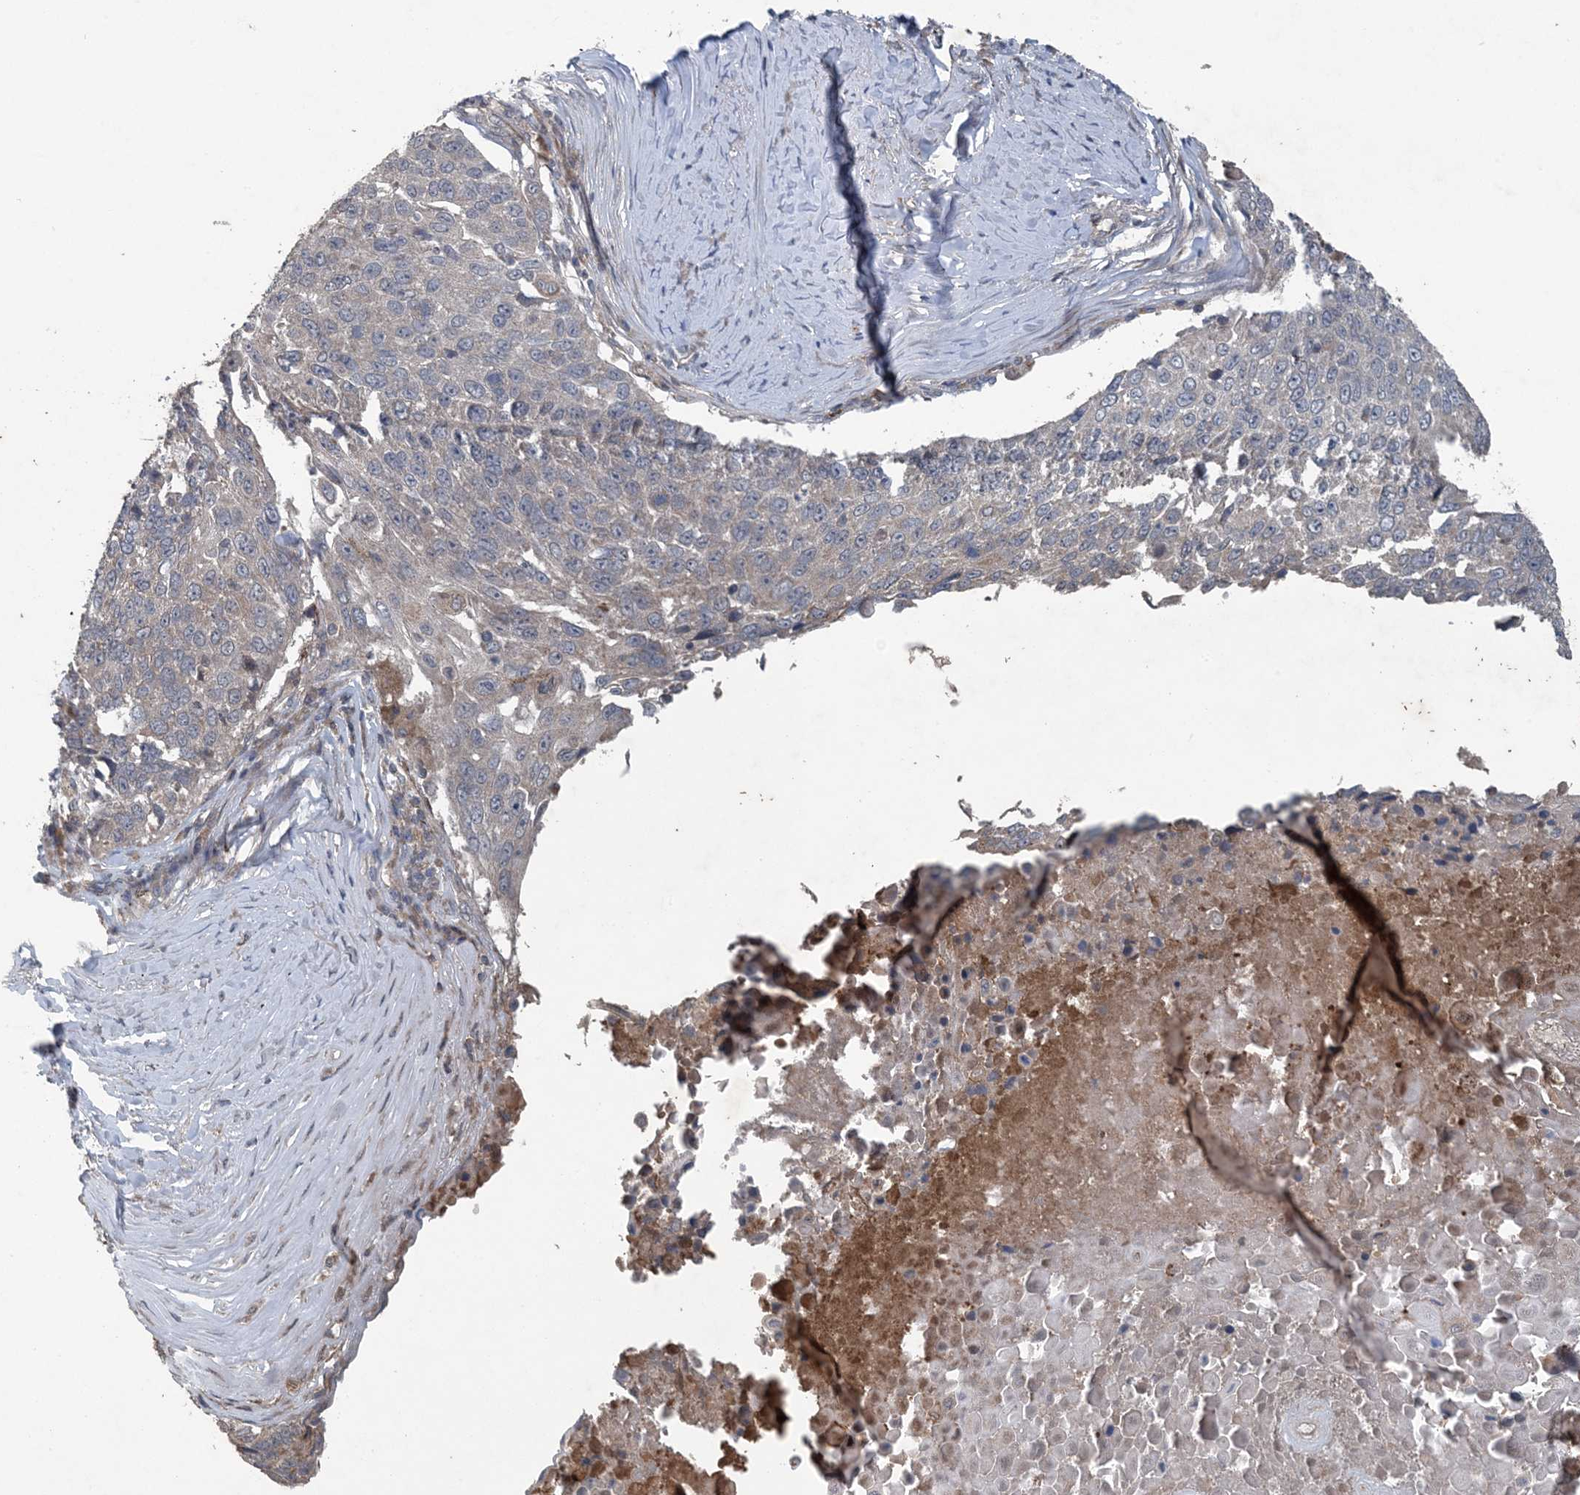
{"staining": {"intensity": "negative", "quantity": "none", "location": "none"}, "tissue": "lung cancer", "cell_type": "Tumor cells", "image_type": "cancer", "snomed": [{"axis": "morphology", "description": "Squamous cell carcinoma, NOS"}, {"axis": "topography", "description": "Lung"}], "caption": "Immunohistochemical staining of lung cancer (squamous cell carcinoma) reveals no significant staining in tumor cells.", "gene": "MYO9B", "patient": {"sex": "male", "age": 66}}